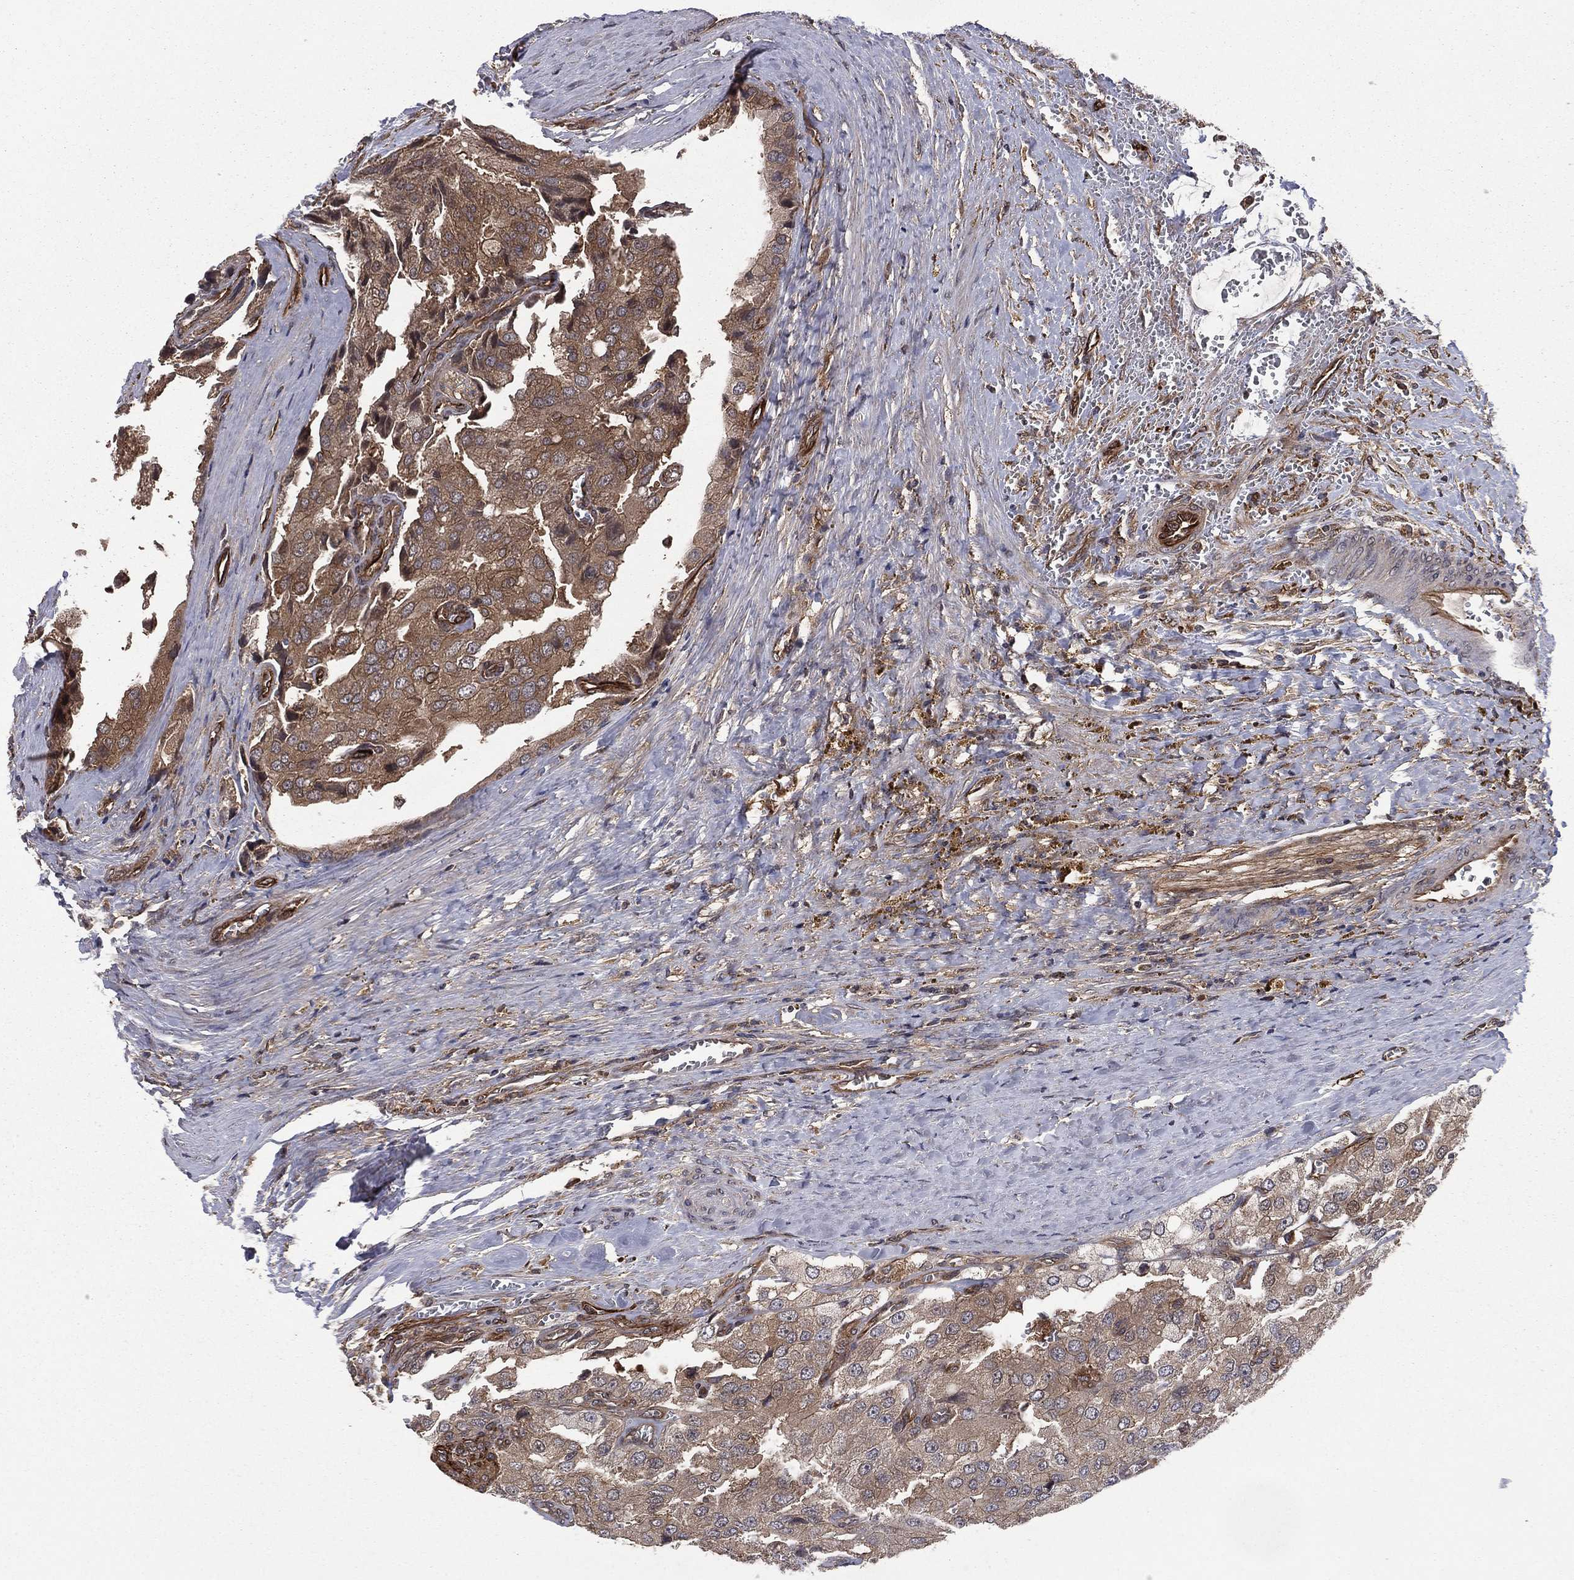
{"staining": {"intensity": "moderate", "quantity": ">75%", "location": "cytoplasmic/membranous"}, "tissue": "prostate cancer", "cell_type": "Tumor cells", "image_type": "cancer", "snomed": [{"axis": "morphology", "description": "Adenocarcinoma, NOS"}, {"axis": "topography", "description": "Prostate and seminal vesicle, NOS"}, {"axis": "topography", "description": "Prostate"}], "caption": "Adenocarcinoma (prostate) was stained to show a protein in brown. There is medium levels of moderate cytoplasmic/membranous expression in about >75% of tumor cells.", "gene": "CERT1", "patient": {"sex": "male", "age": 67}}